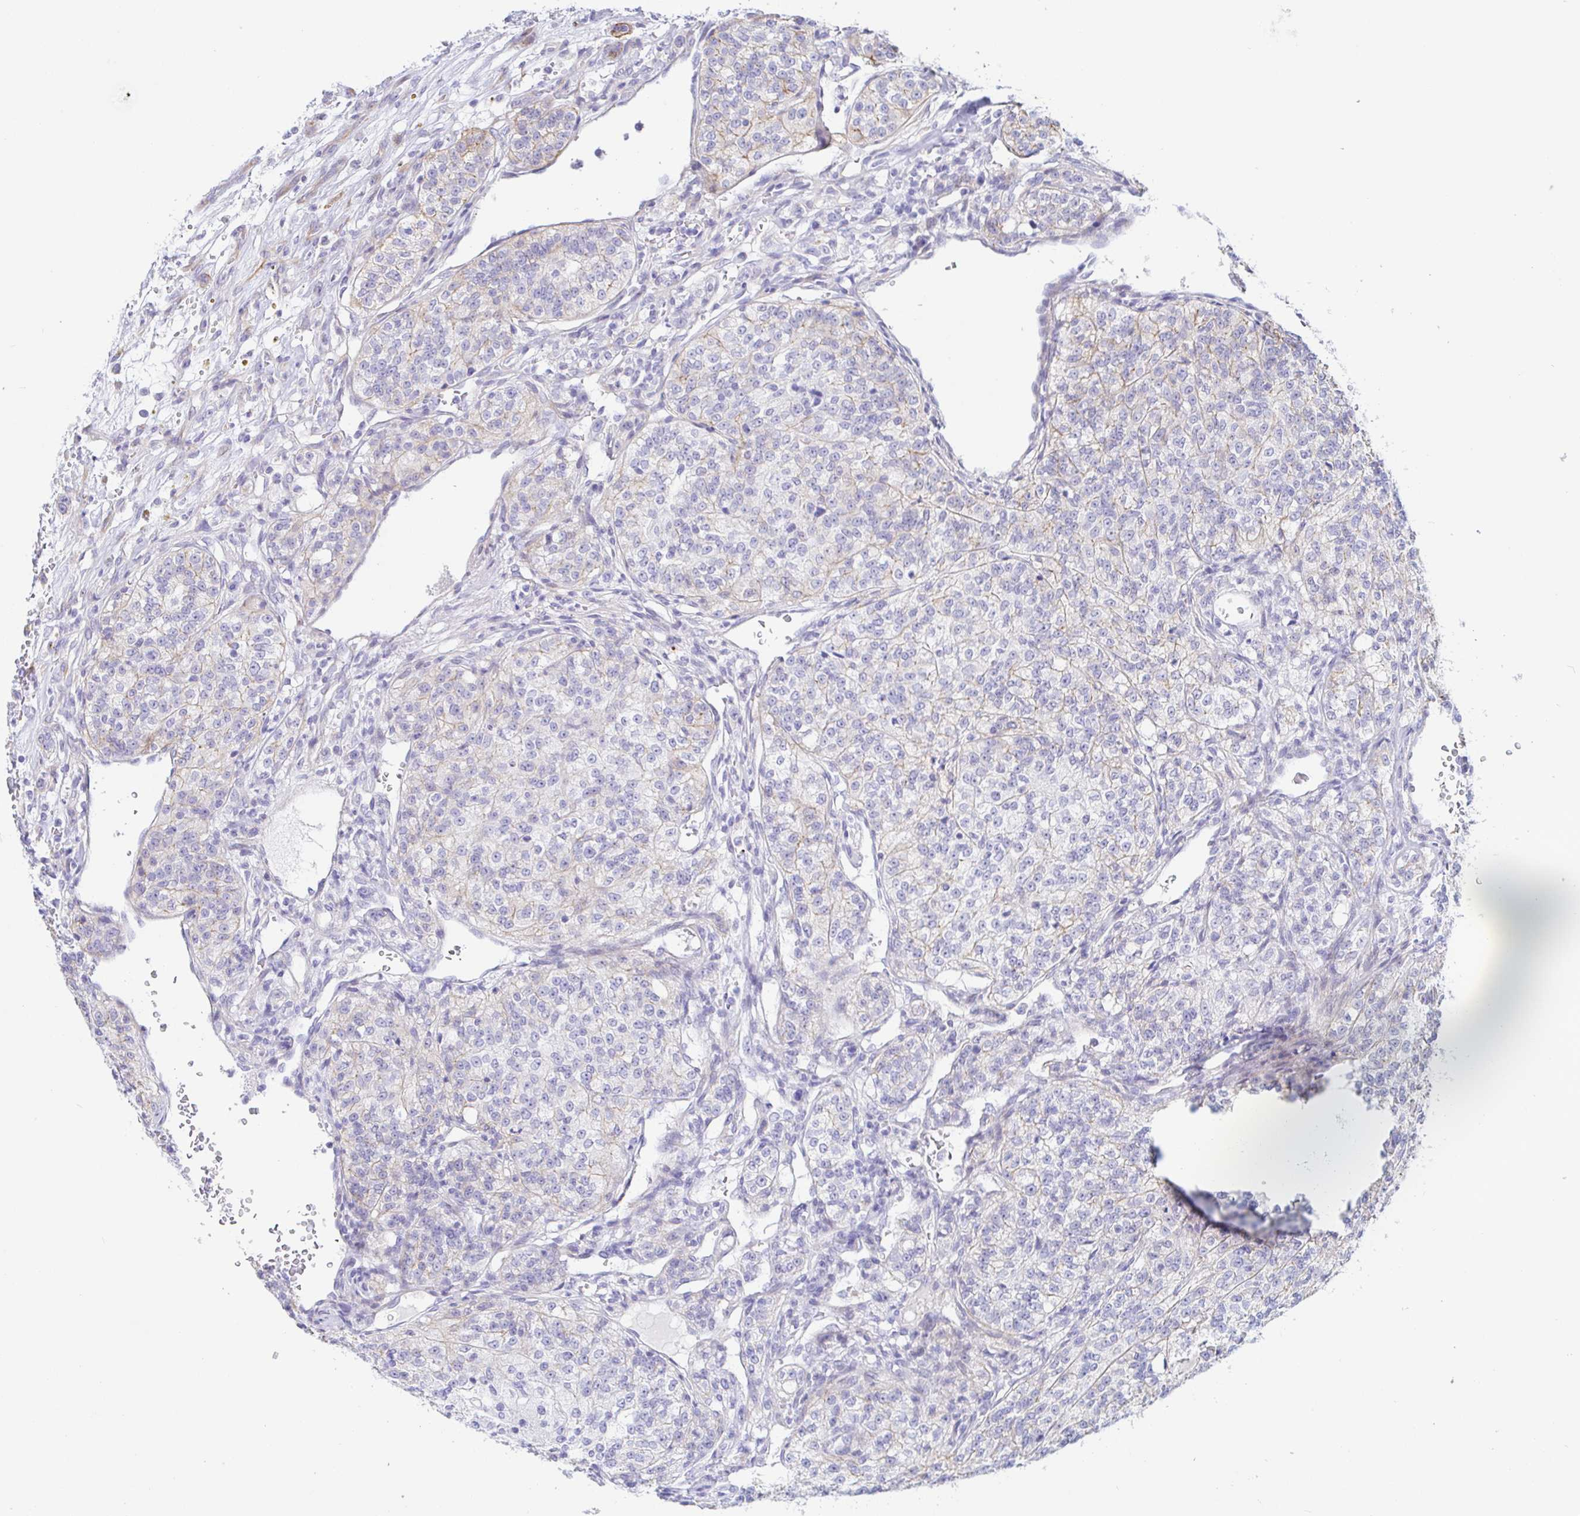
{"staining": {"intensity": "negative", "quantity": "none", "location": "none"}, "tissue": "renal cancer", "cell_type": "Tumor cells", "image_type": "cancer", "snomed": [{"axis": "morphology", "description": "Adenocarcinoma, NOS"}, {"axis": "topography", "description": "Kidney"}], "caption": "Renal adenocarcinoma was stained to show a protein in brown. There is no significant staining in tumor cells.", "gene": "PINLYP", "patient": {"sex": "female", "age": 63}}